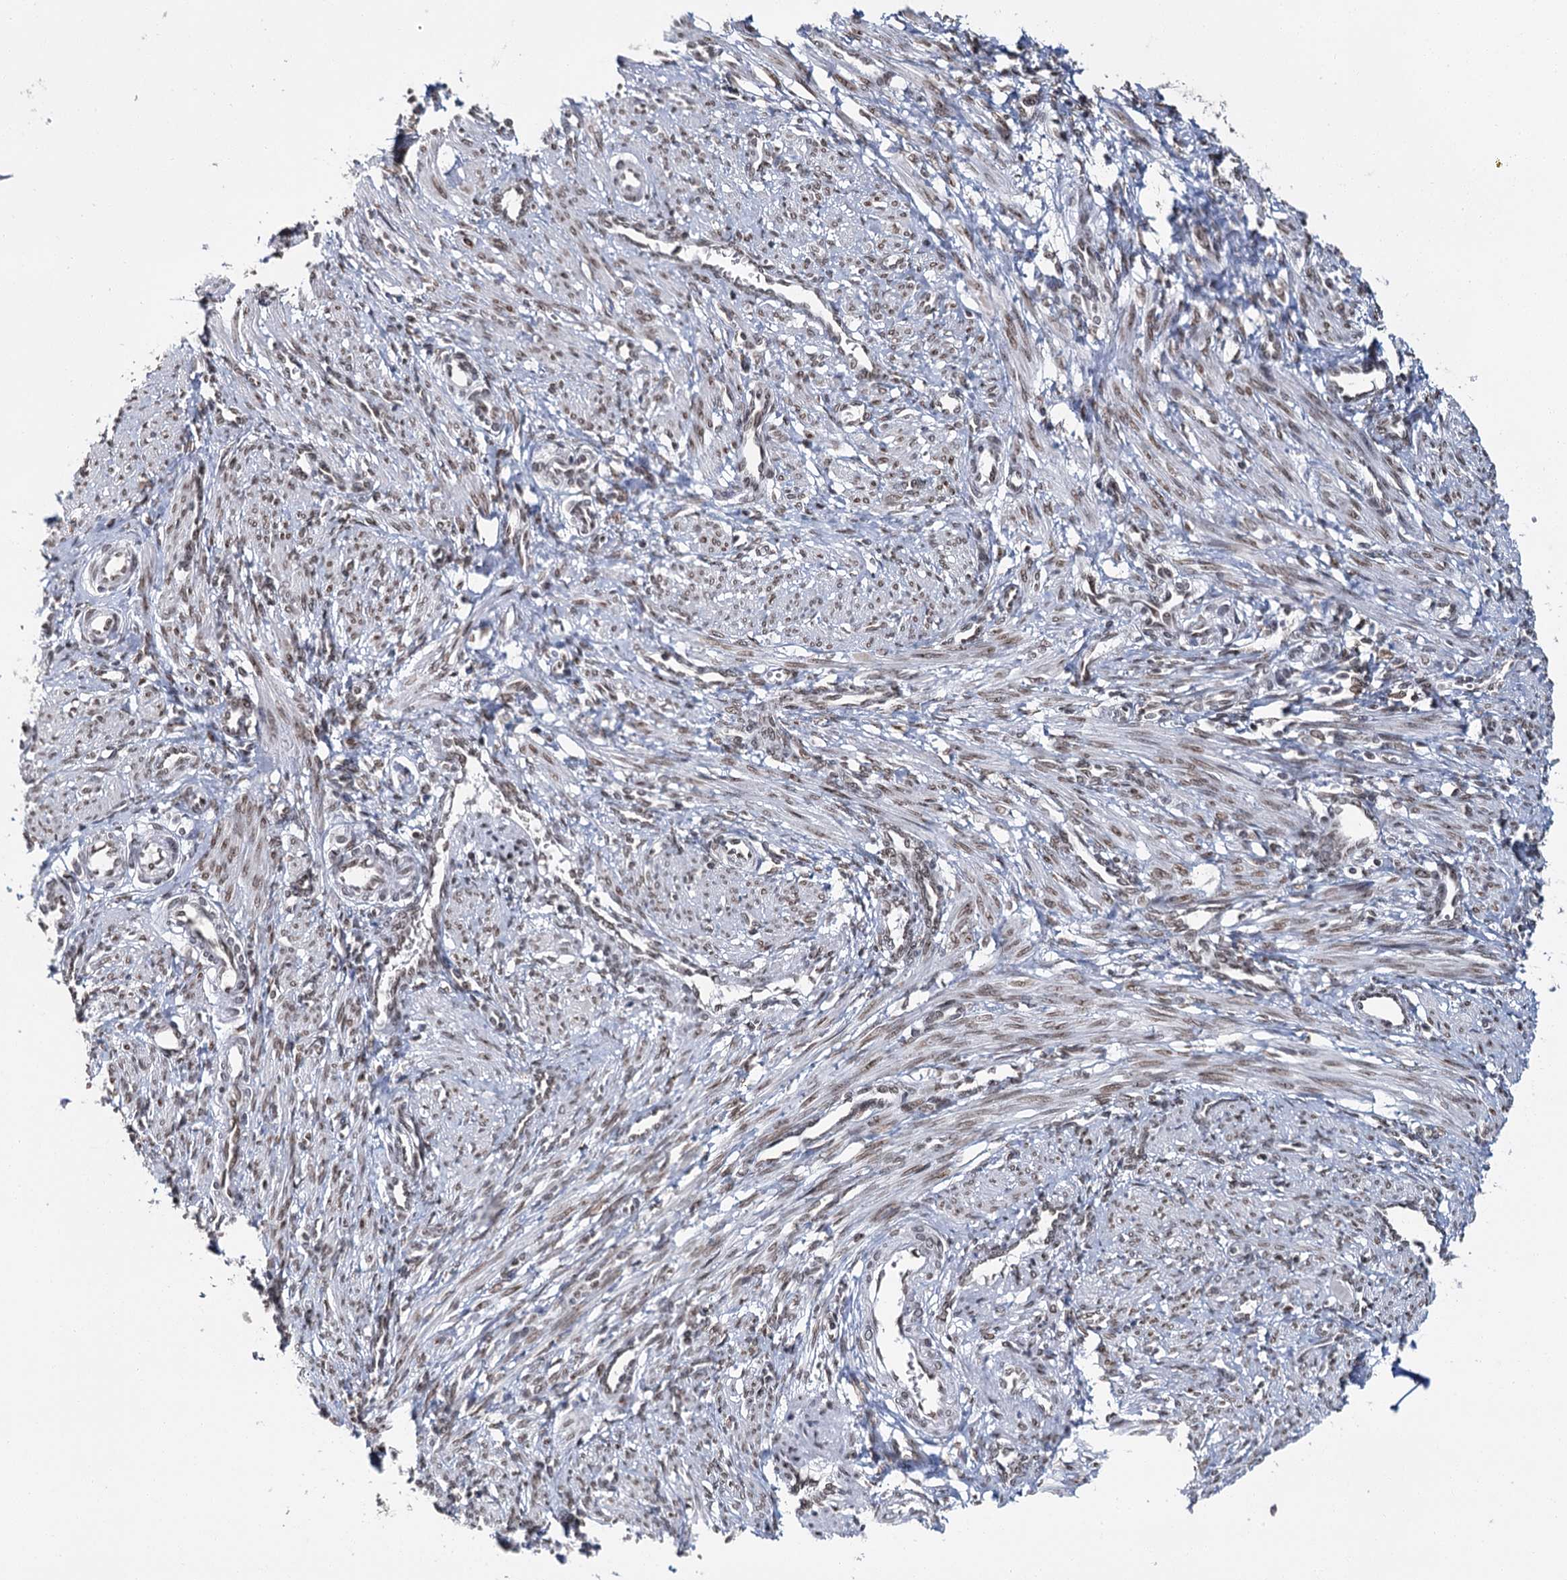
{"staining": {"intensity": "moderate", "quantity": ">75%", "location": "nuclear"}, "tissue": "smooth muscle", "cell_type": "Smooth muscle cells", "image_type": "normal", "snomed": [{"axis": "morphology", "description": "Normal tissue, NOS"}, {"axis": "topography", "description": "Endometrium"}], "caption": "IHC of benign smooth muscle exhibits medium levels of moderate nuclear staining in approximately >75% of smooth muscle cells.", "gene": "KIAA0930", "patient": {"sex": "female", "age": 33}}